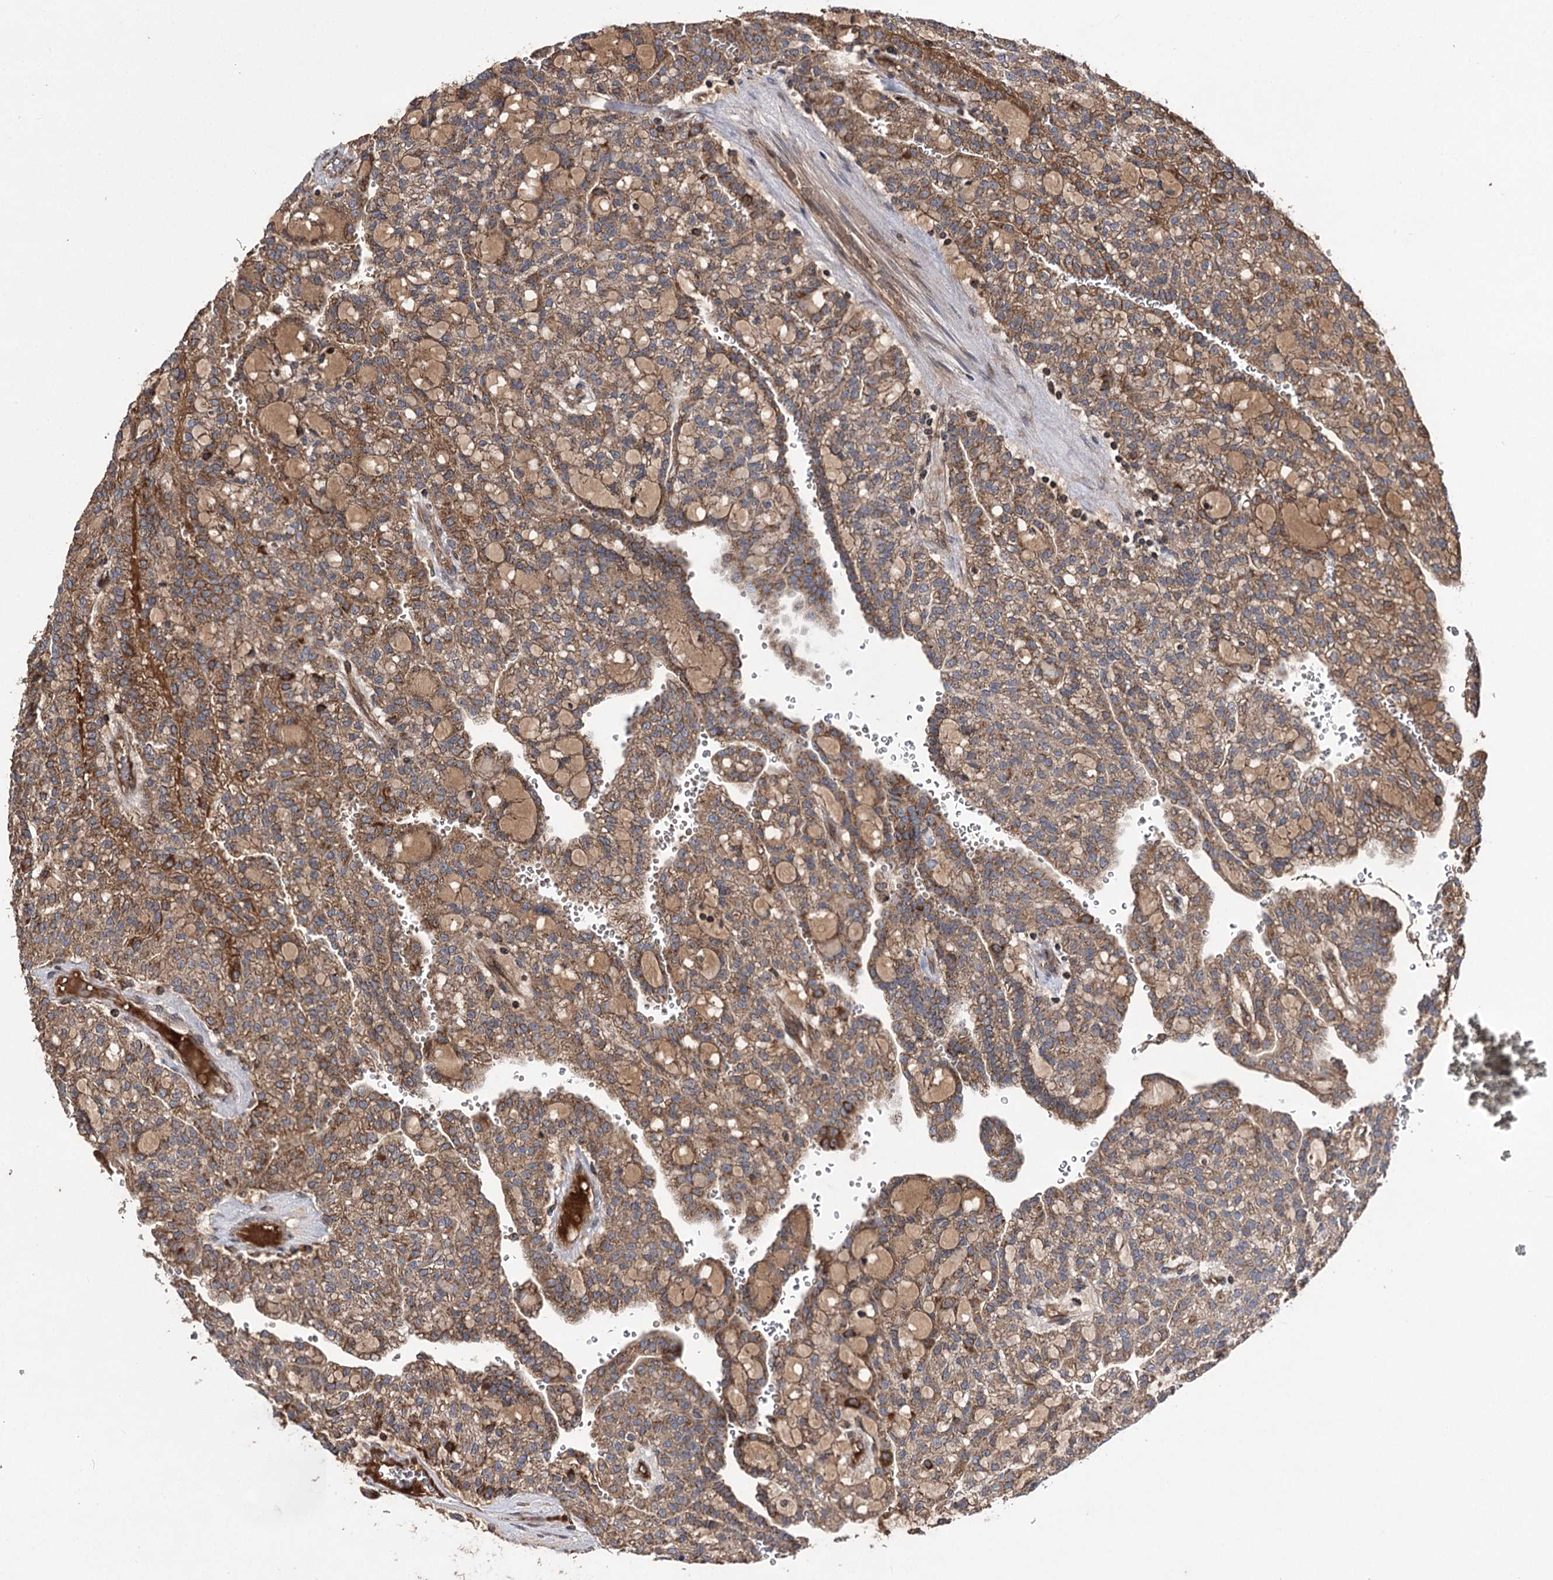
{"staining": {"intensity": "strong", "quantity": ">75%", "location": "cytoplasmic/membranous"}, "tissue": "renal cancer", "cell_type": "Tumor cells", "image_type": "cancer", "snomed": [{"axis": "morphology", "description": "Adenocarcinoma, NOS"}, {"axis": "topography", "description": "Kidney"}], "caption": "A brown stain shows strong cytoplasmic/membranous staining of a protein in human adenocarcinoma (renal) tumor cells. Immunohistochemistry stains the protein in brown and the nuclei are stained blue.", "gene": "RASSF3", "patient": {"sex": "male", "age": 63}}